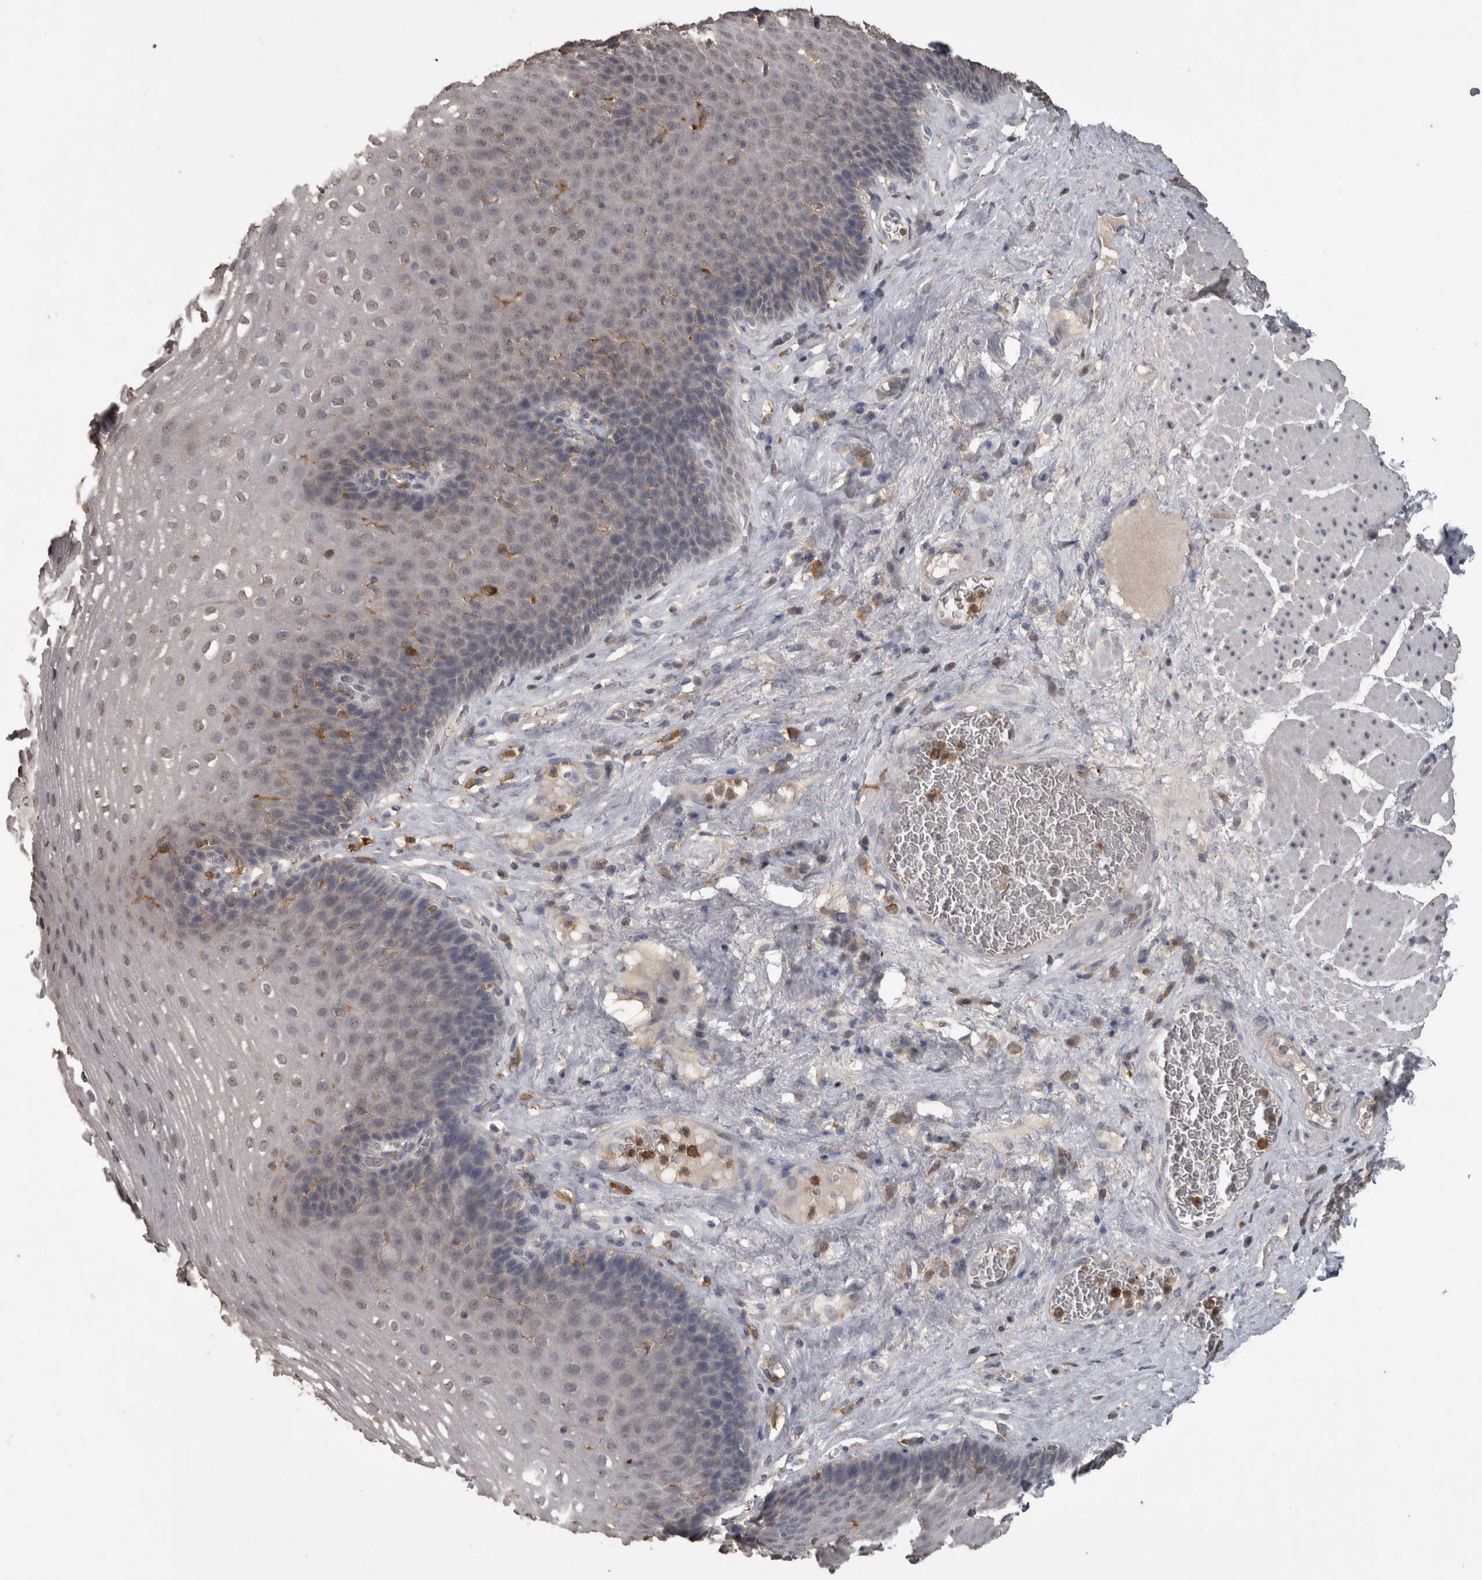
{"staining": {"intensity": "negative", "quantity": "none", "location": "none"}, "tissue": "esophagus", "cell_type": "Squamous epithelial cells", "image_type": "normal", "snomed": [{"axis": "morphology", "description": "Normal tissue, NOS"}, {"axis": "topography", "description": "Esophagus"}], "caption": "This is an immunohistochemistry (IHC) micrograph of benign esophagus. There is no staining in squamous epithelial cells.", "gene": "PIK3AP1", "patient": {"sex": "female", "age": 66}}